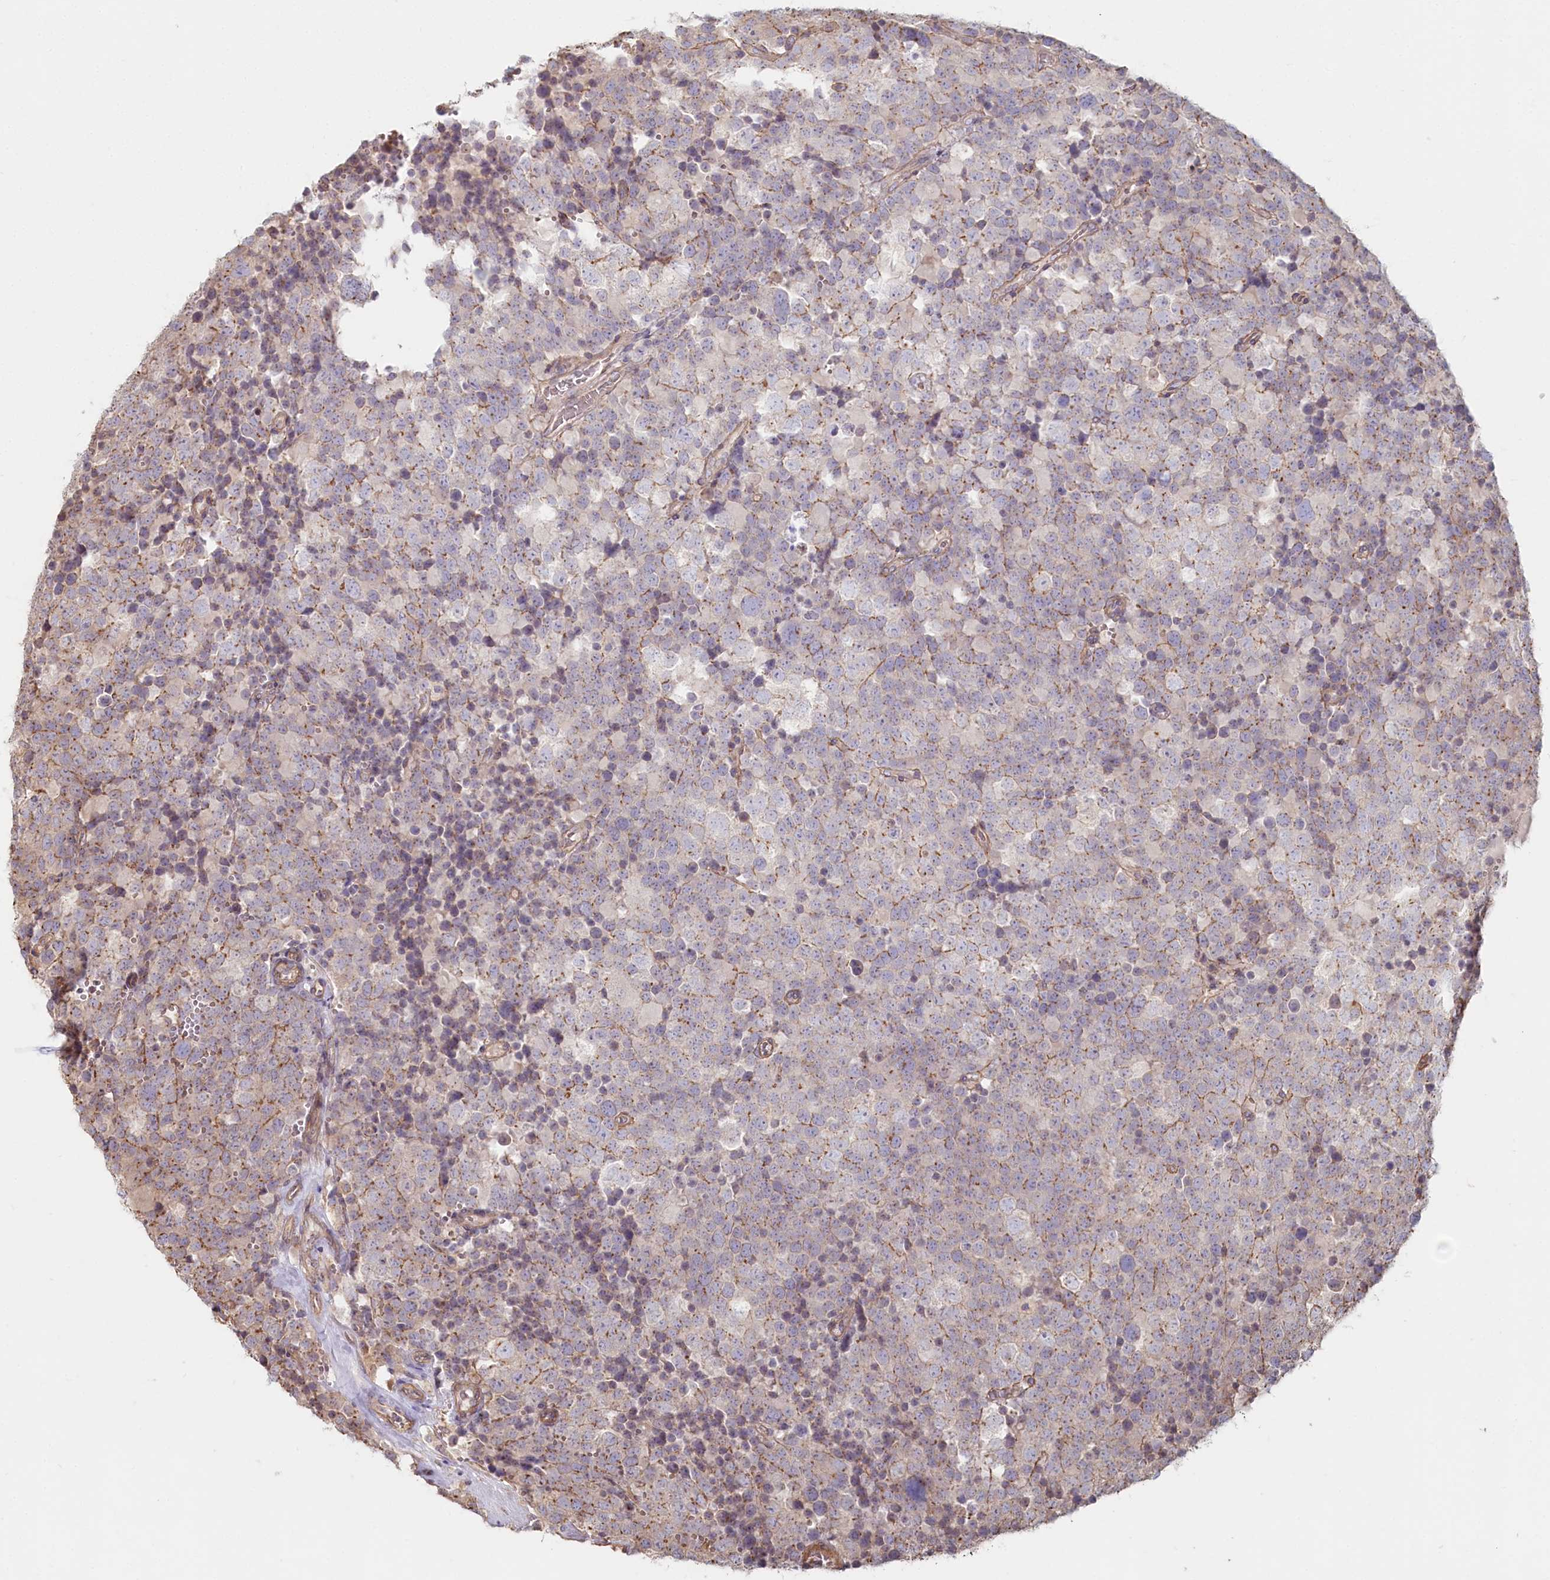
{"staining": {"intensity": "weak", "quantity": "25%-75%", "location": "cytoplasmic/membranous"}, "tissue": "testis cancer", "cell_type": "Tumor cells", "image_type": "cancer", "snomed": [{"axis": "morphology", "description": "Seminoma, NOS"}, {"axis": "topography", "description": "Testis"}], "caption": "Tumor cells show weak cytoplasmic/membranous staining in about 25%-75% of cells in testis cancer (seminoma).", "gene": "TCHP", "patient": {"sex": "male", "age": 71}}